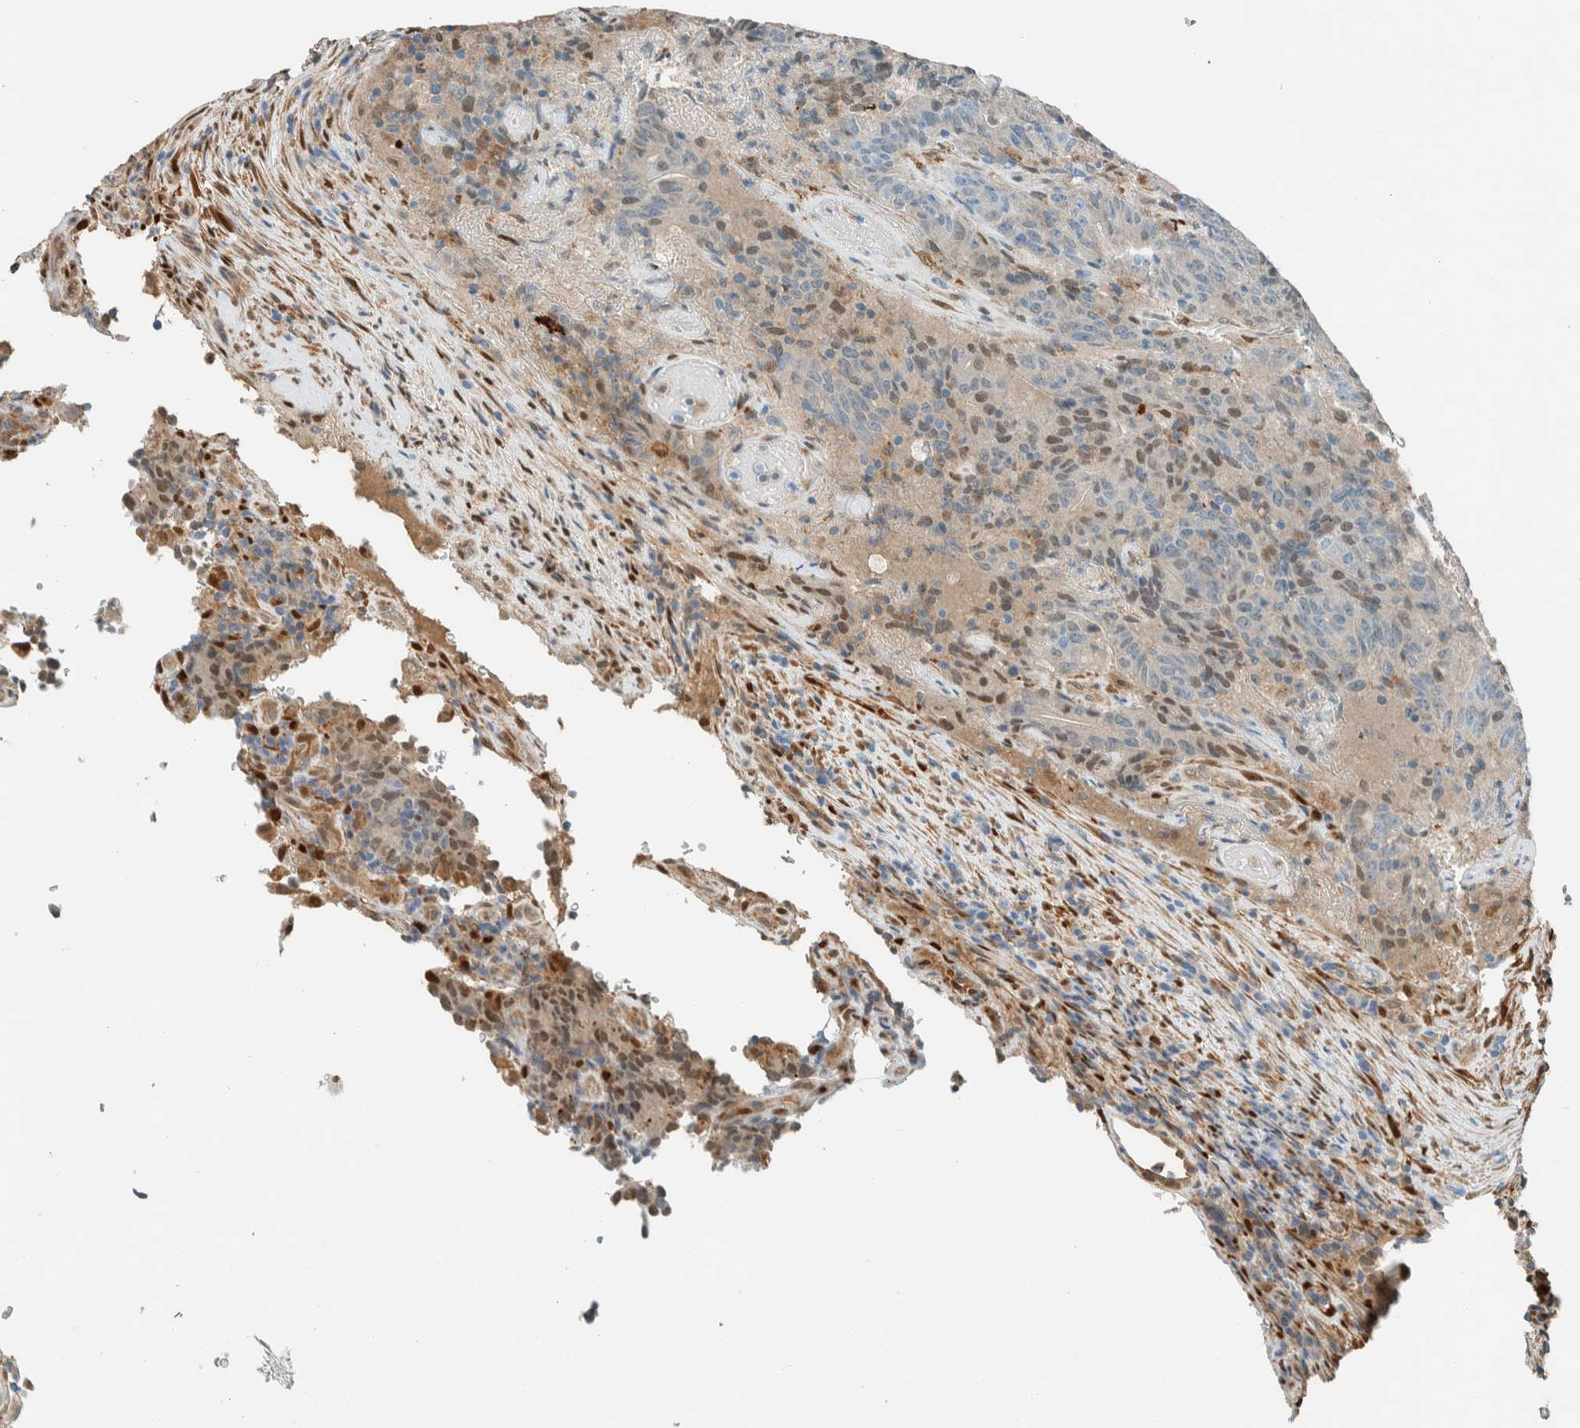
{"staining": {"intensity": "moderate", "quantity": "<25%", "location": "cytoplasmic/membranous,nuclear"}, "tissue": "colorectal cancer", "cell_type": "Tumor cells", "image_type": "cancer", "snomed": [{"axis": "morphology", "description": "Normal tissue, NOS"}, {"axis": "morphology", "description": "Adenocarcinoma, NOS"}, {"axis": "topography", "description": "Colon"}], "caption": "Protein staining by IHC demonstrates moderate cytoplasmic/membranous and nuclear expression in approximately <25% of tumor cells in colorectal cancer (adenocarcinoma).", "gene": "NXN", "patient": {"sex": "female", "age": 75}}